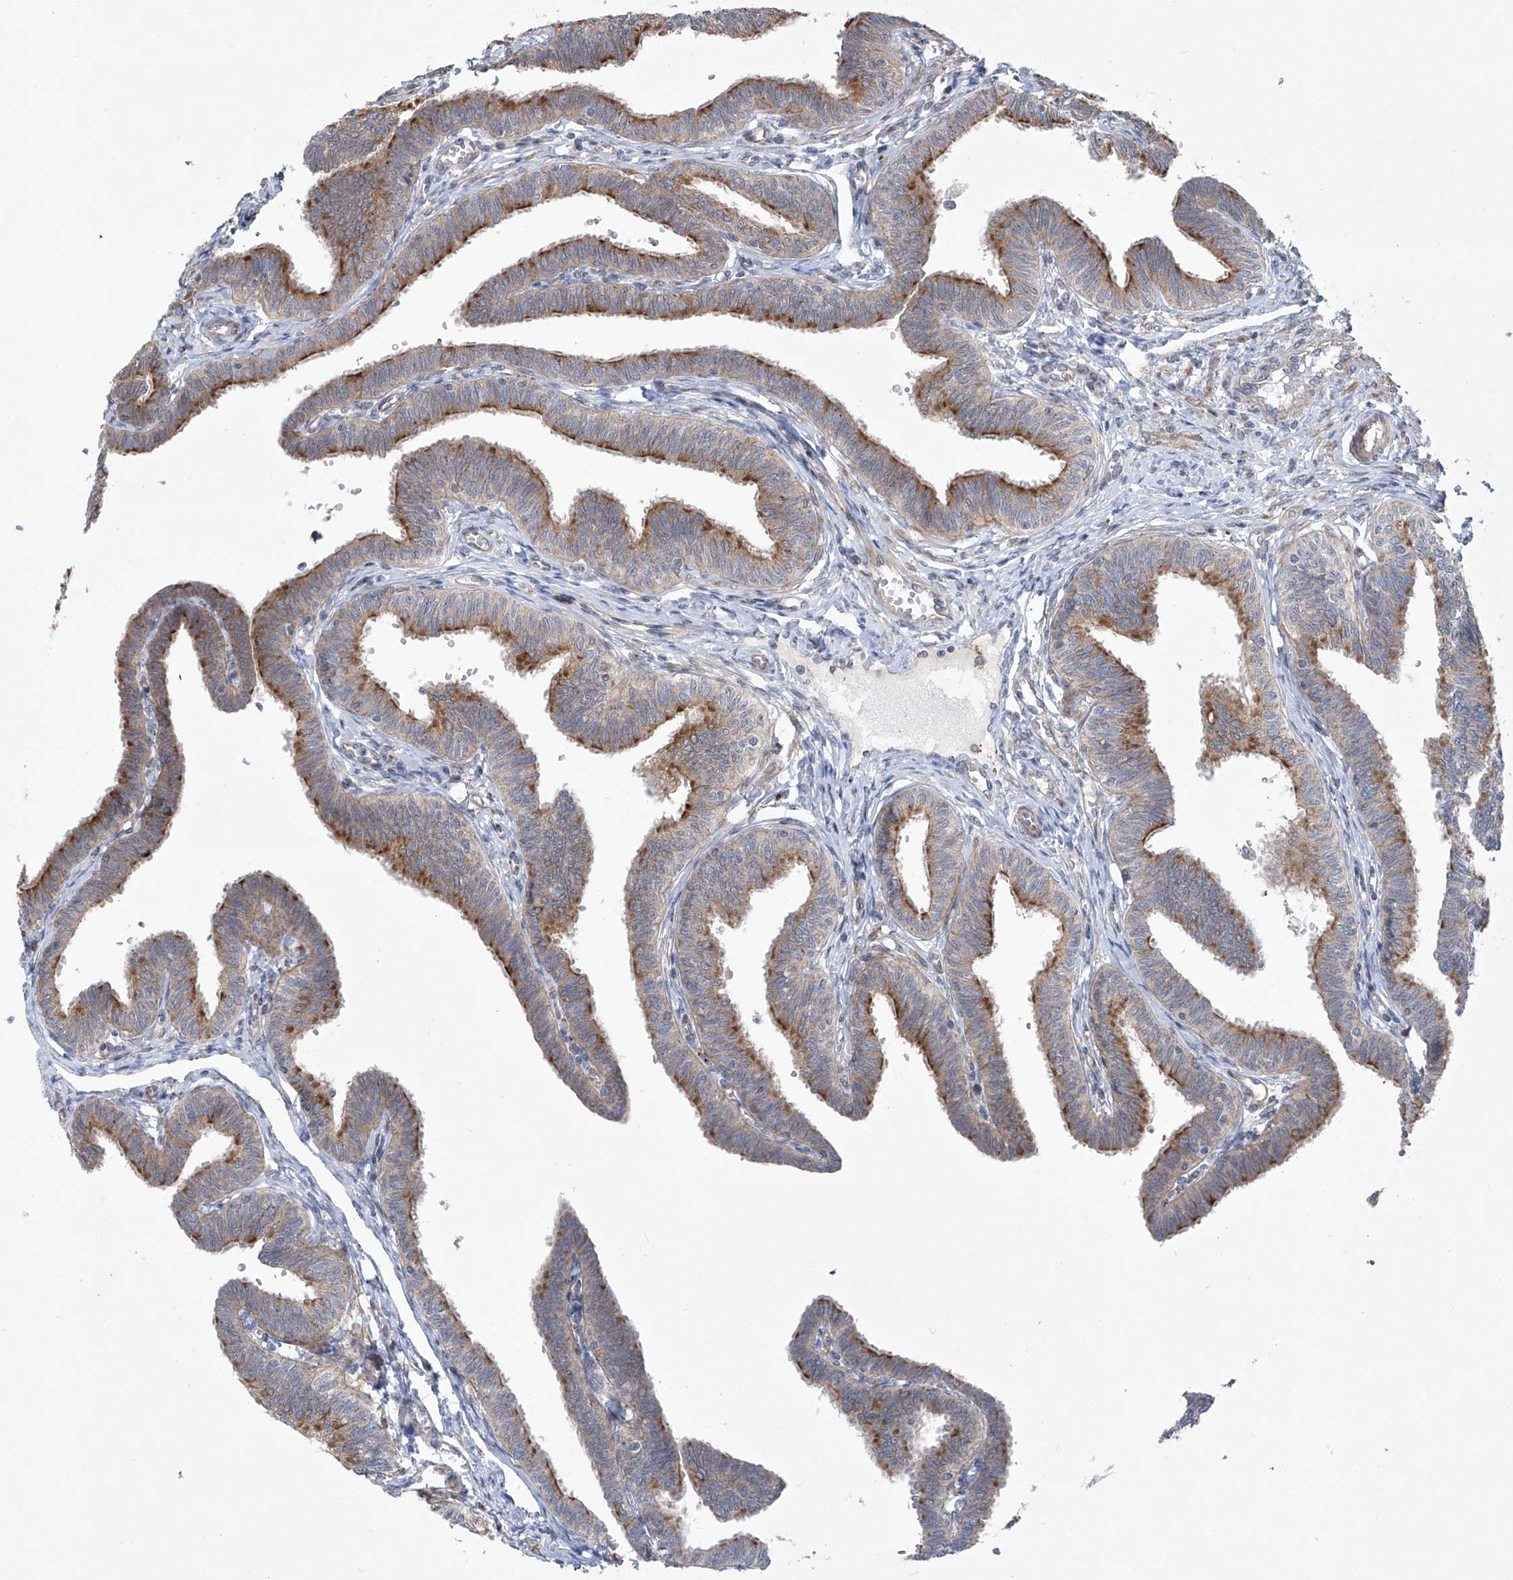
{"staining": {"intensity": "strong", "quantity": "25%-75%", "location": "cytoplasmic/membranous"}, "tissue": "fallopian tube", "cell_type": "Glandular cells", "image_type": "normal", "snomed": [{"axis": "morphology", "description": "Normal tissue, NOS"}, {"axis": "topography", "description": "Fallopian tube"}, {"axis": "topography", "description": "Ovary"}], "caption": "Strong cytoplasmic/membranous protein positivity is seen in about 25%-75% of glandular cells in fallopian tube.", "gene": "KLC4", "patient": {"sex": "female", "age": 23}}